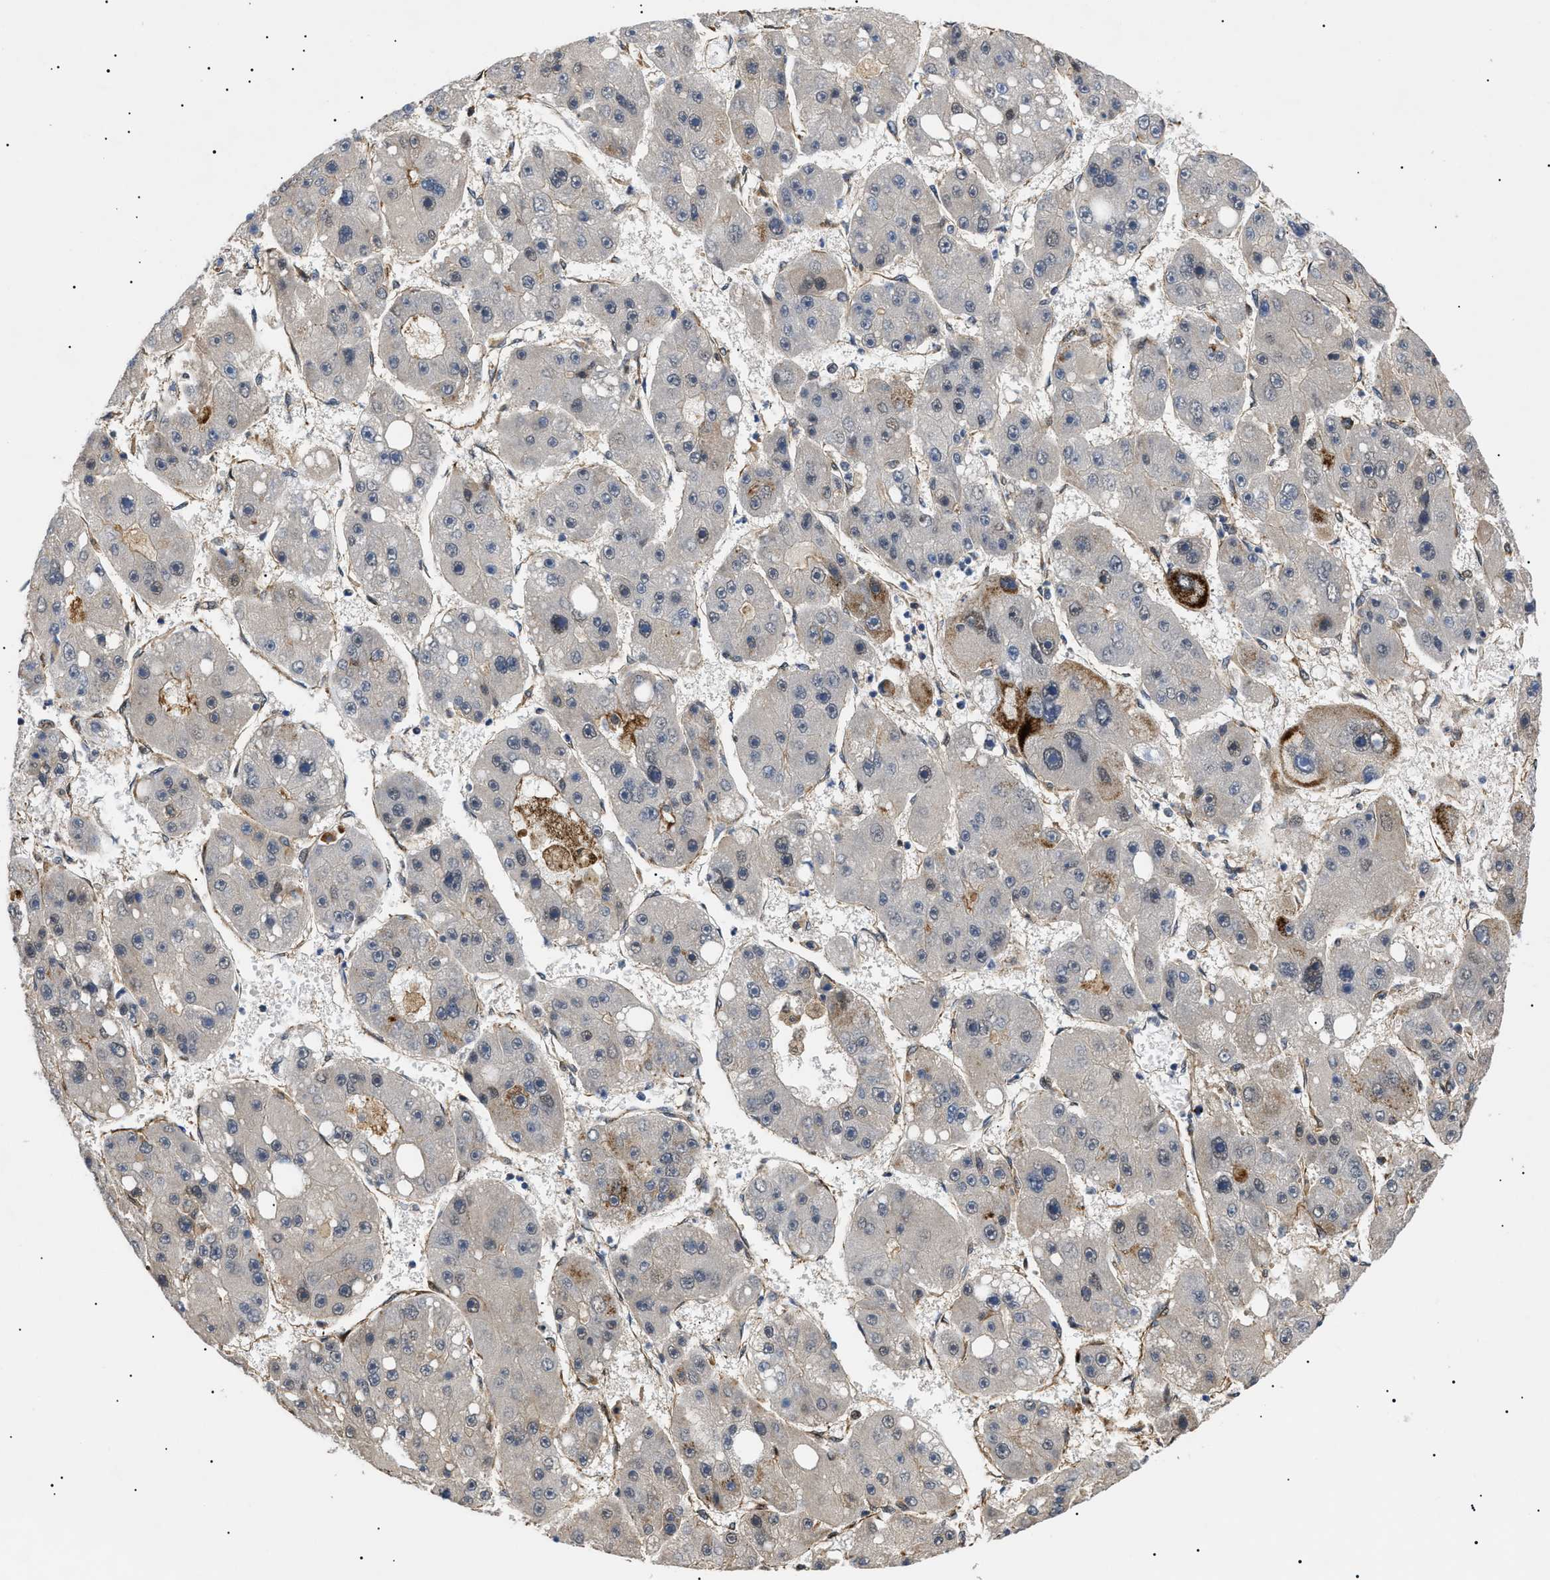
{"staining": {"intensity": "negative", "quantity": "none", "location": "none"}, "tissue": "liver cancer", "cell_type": "Tumor cells", "image_type": "cancer", "snomed": [{"axis": "morphology", "description": "Carcinoma, Hepatocellular, NOS"}, {"axis": "topography", "description": "Liver"}], "caption": "A high-resolution micrograph shows IHC staining of hepatocellular carcinoma (liver), which exhibits no significant positivity in tumor cells.", "gene": "CRCP", "patient": {"sex": "female", "age": 61}}